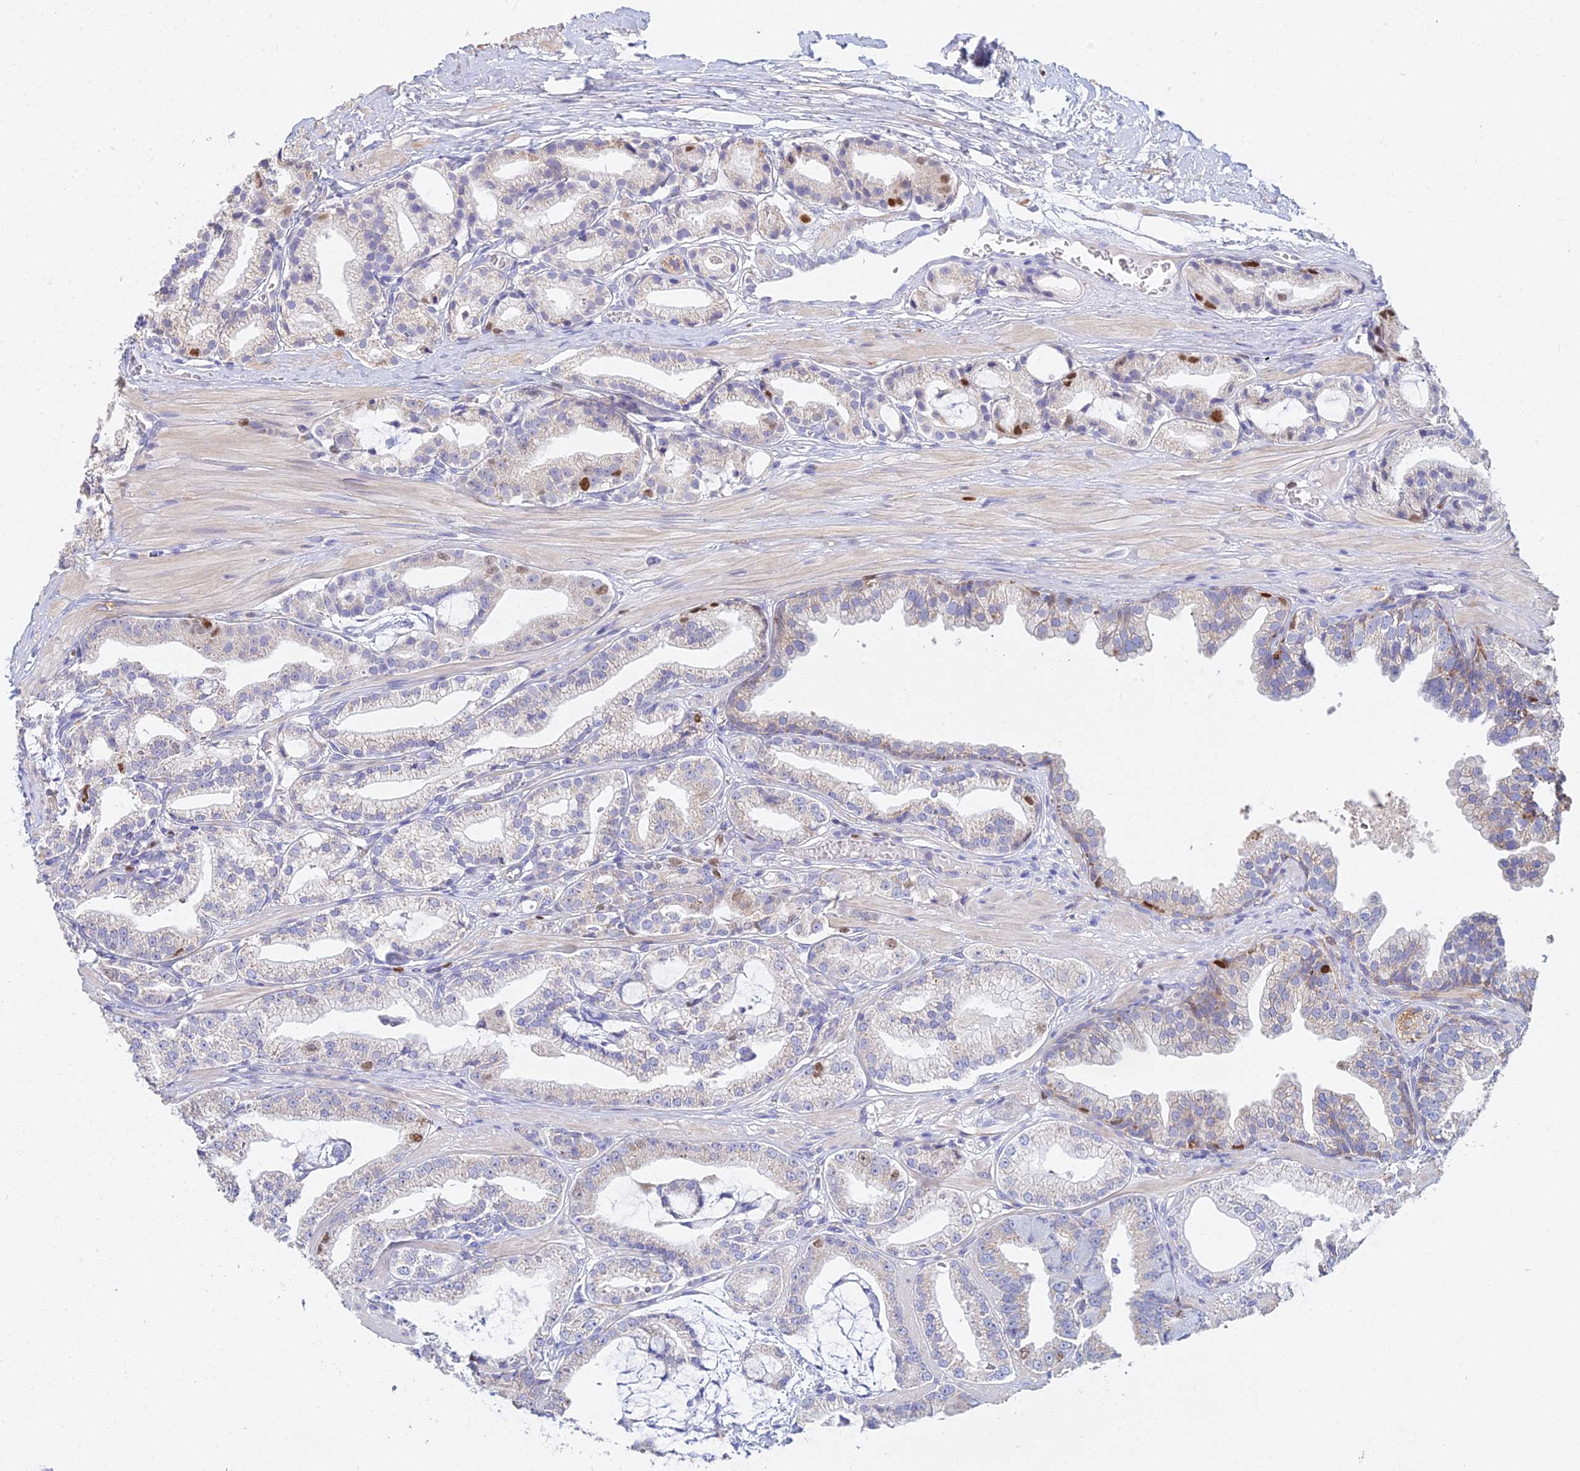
{"staining": {"intensity": "strong", "quantity": "<25%", "location": "nuclear"}, "tissue": "prostate cancer", "cell_type": "Tumor cells", "image_type": "cancer", "snomed": [{"axis": "morphology", "description": "Adenocarcinoma, High grade"}, {"axis": "topography", "description": "Prostate"}], "caption": "Strong nuclear protein positivity is identified in about <25% of tumor cells in prostate high-grade adenocarcinoma.", "gene": "MCM2", "patient": {"sex": "male", "age": 71}}